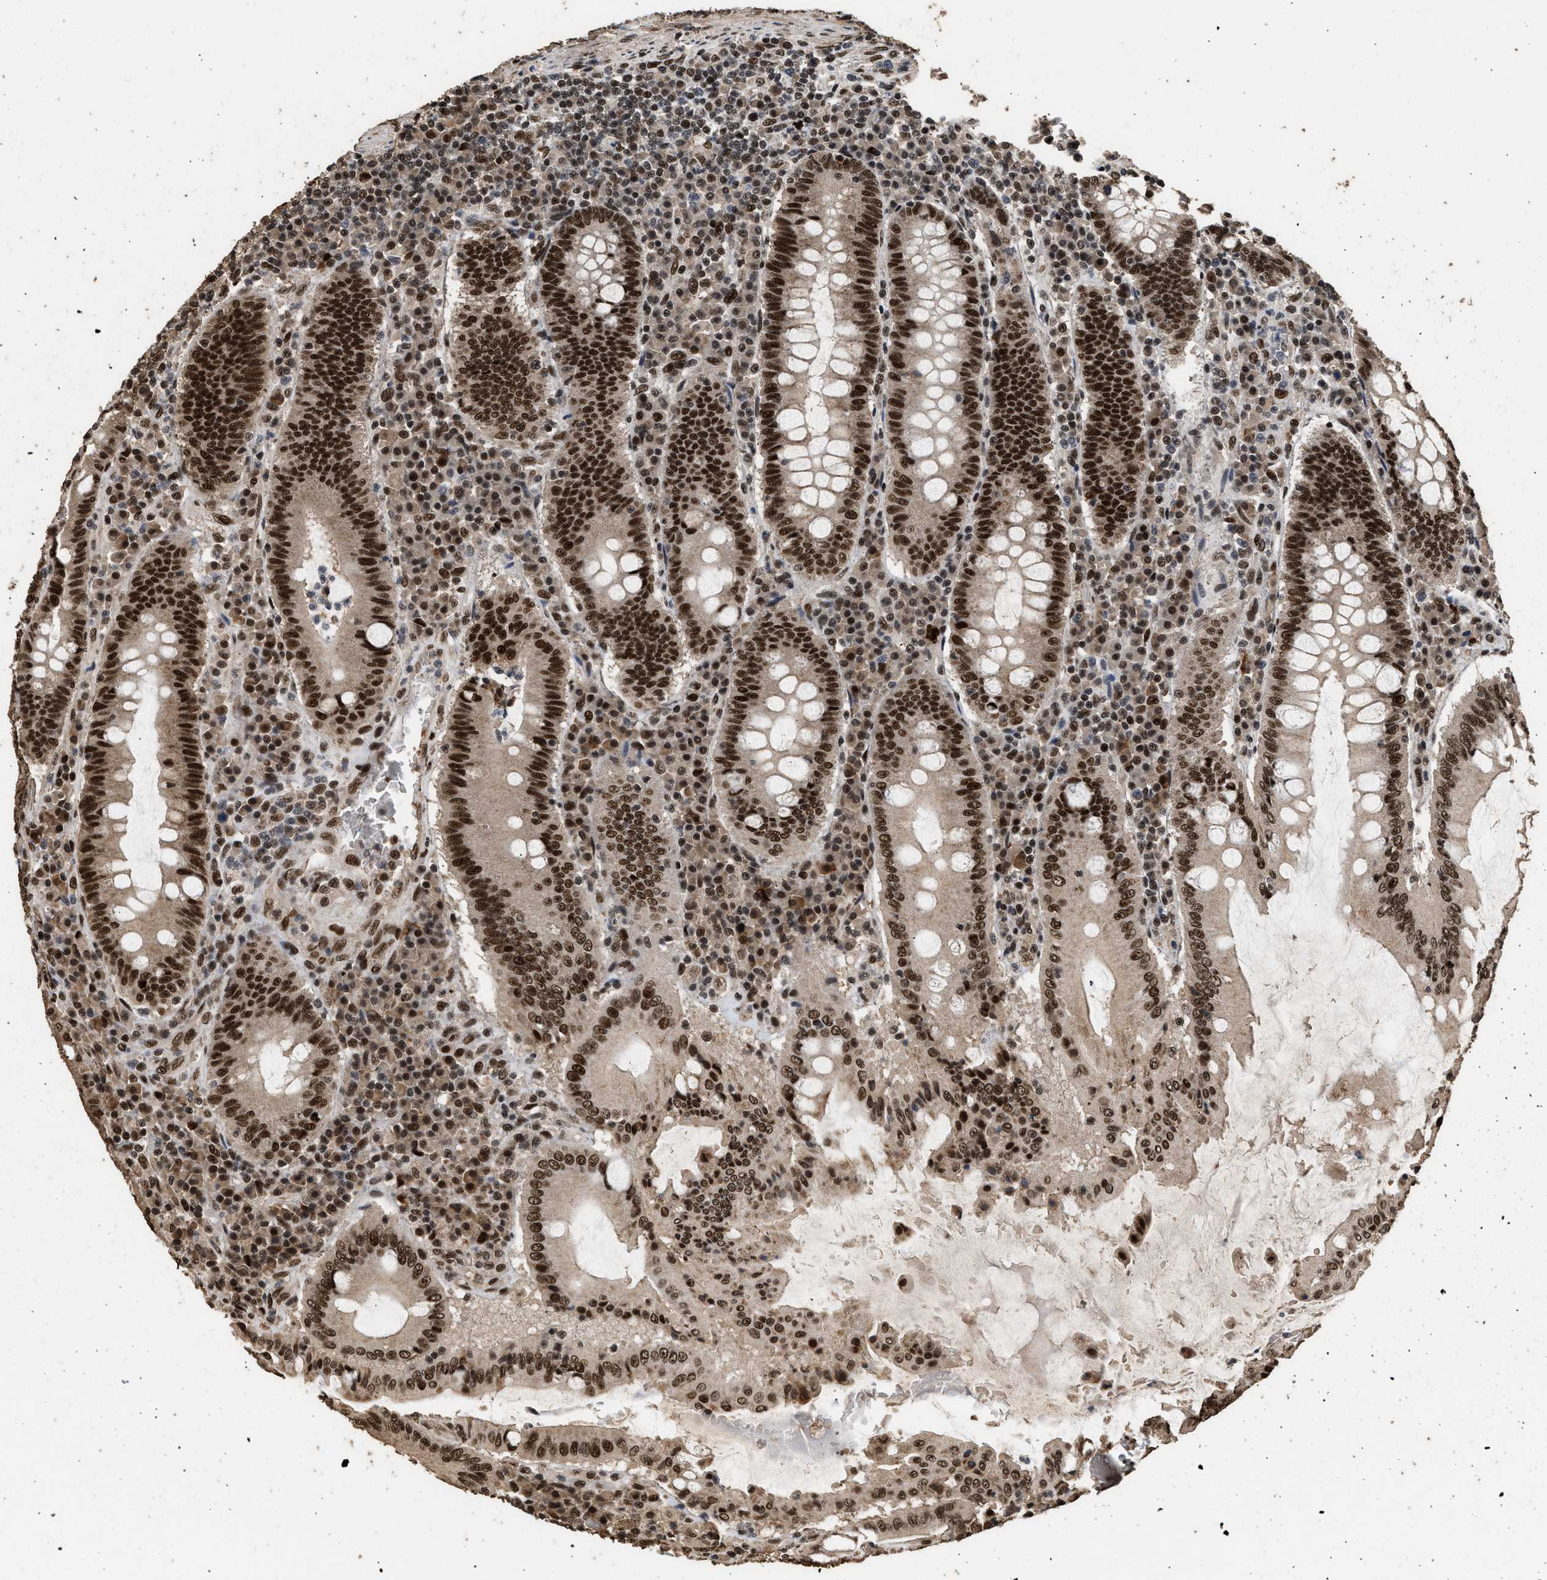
{"staining": {"intensity": "strong", "quantity": ">75%", "location": "nuclear"}, "tissue": "colorectal cancer", "cell_type": "Tumor cells", "image_type": "cancer", "snomed": [{"axis": "morphology", "description": "Normal tissue, NOS"}, {"axis": "morphology", "description": "Adenocarcinoma, NOS"}, {"axis": "topography", "description": "Colon"}], "caption": "An image showing strong nuclear expression in approximately >75% of tumor cells in colorectal adenocarcinoma, as visualized by brown immunohistochemical staining.", "gene": "PPP4R3B", "patient": {"sex": "female", "age": 75}}